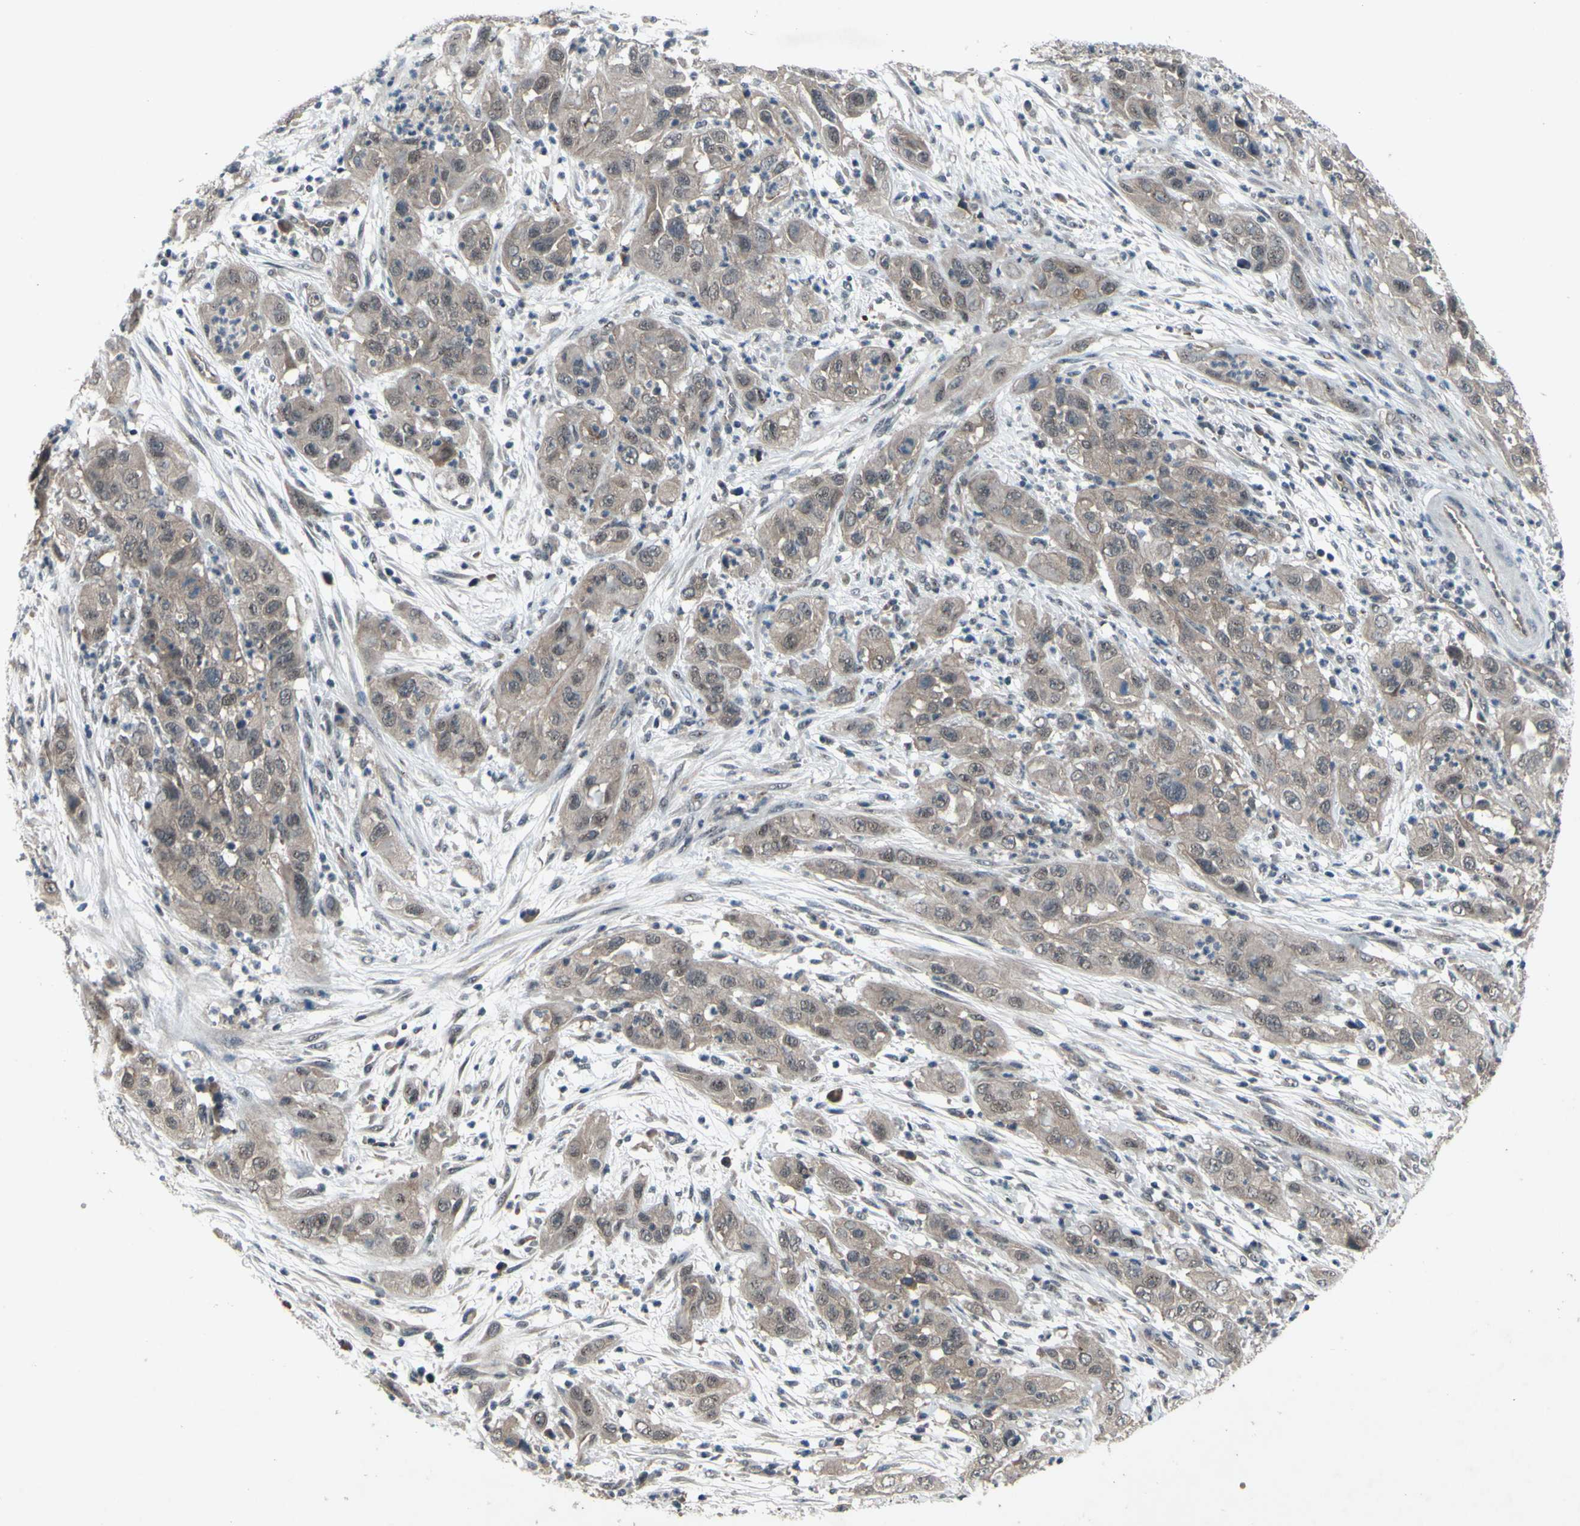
{"staining": {"intensity": "weak", "quantity": "25%-75%", "location": "cytoplasmic/membranous,nuclear"}, "tissue": "cervical cancer", "cell_type": "Tumor cells", "image_type": "cancer", "snomed": [{"axis": "morphology", "description": "Squamous cell carcinoma, NOS"}, {"axis": "topography", "description": "Cervix"}], "caption": "This image shows immunohistochemistry staining of human cervical cancer, with low weak cytoplasmic/membranous and nuclear expression in about 25%-75% of tumor cells.", "gene": "TRDMT1", "patient": {"sex": "female", "age": 32}}